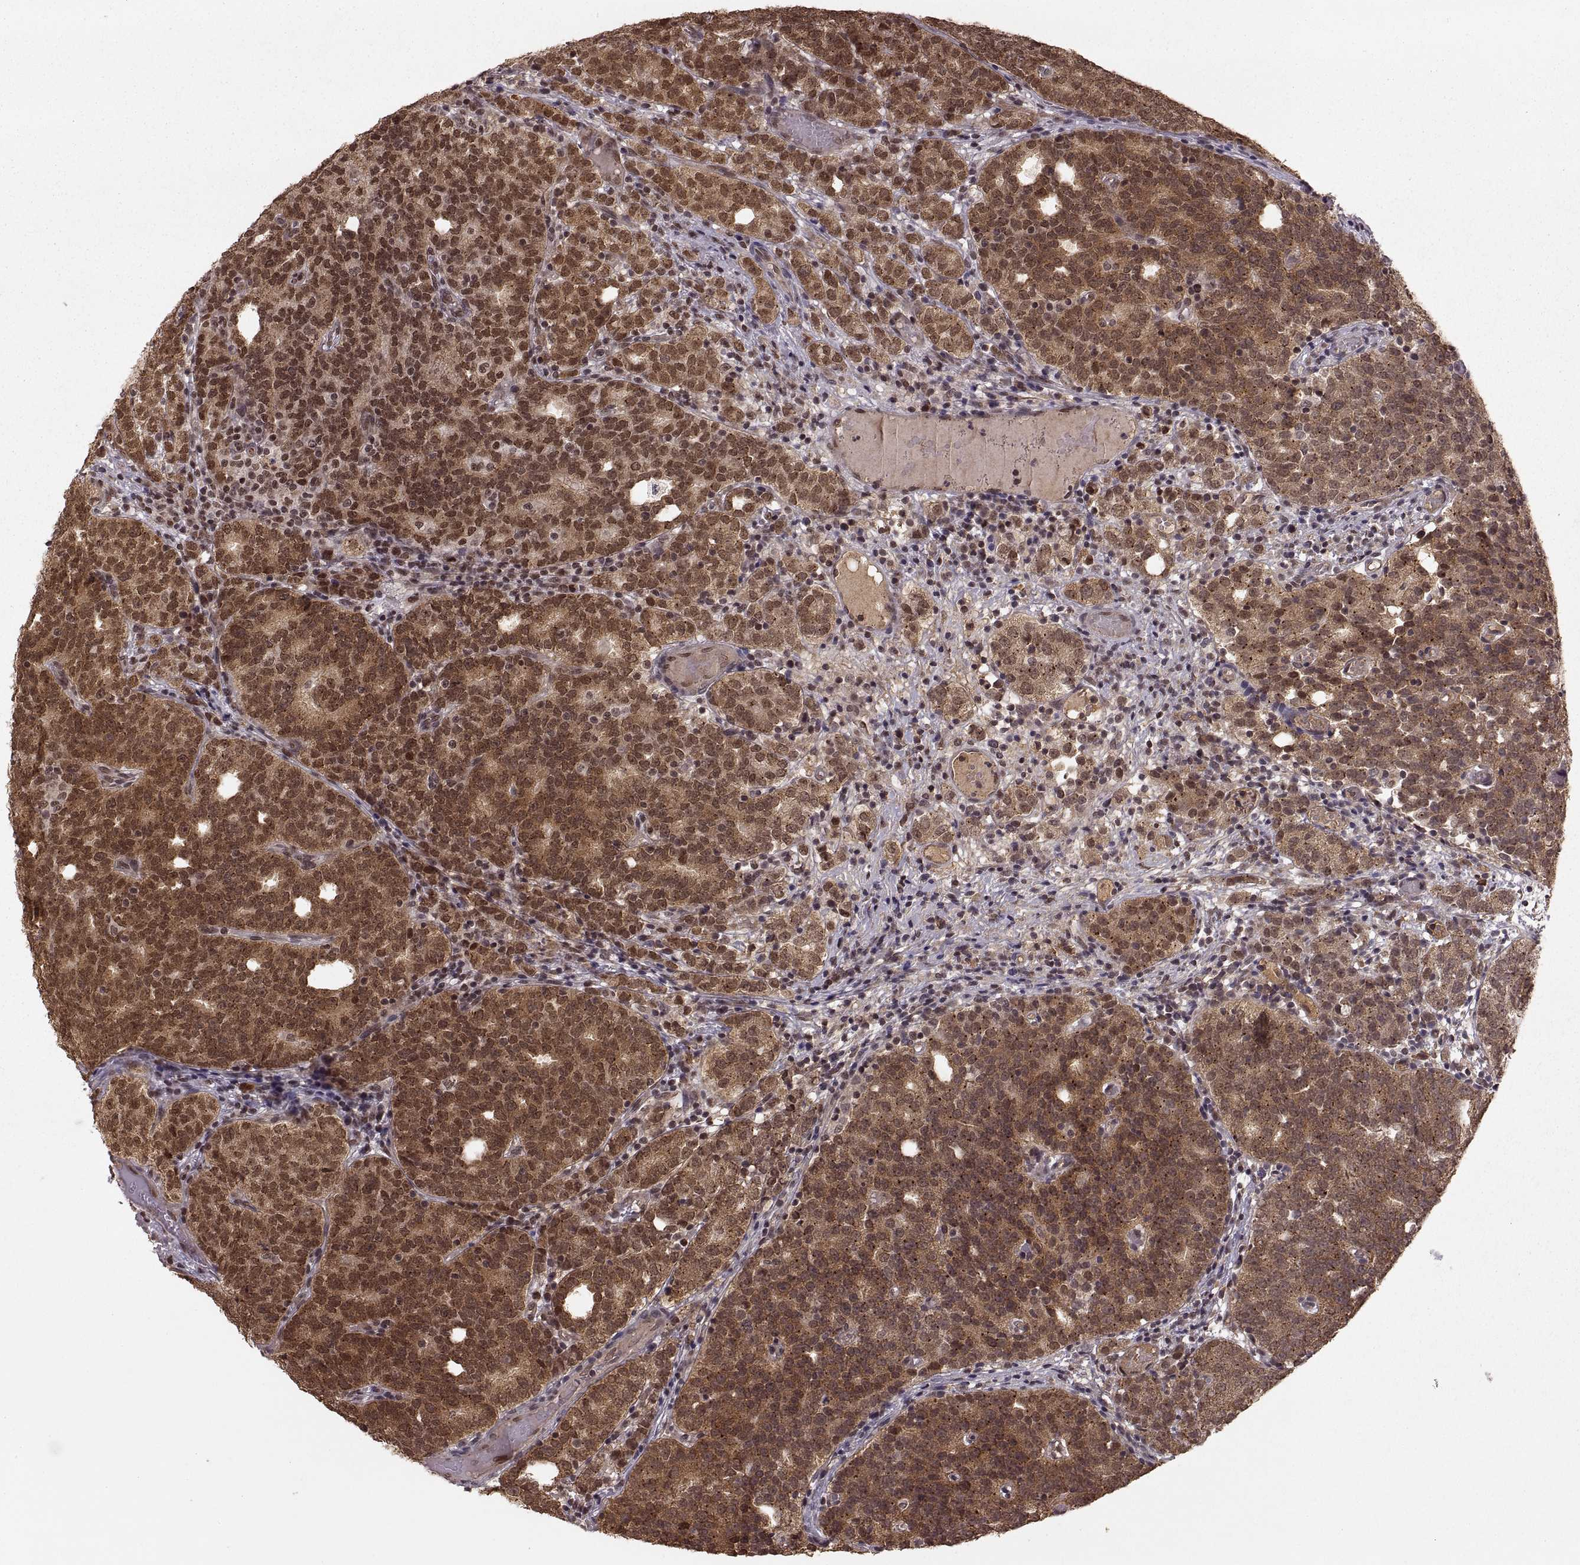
{"staining": {"intensity": "strong", "quantity": ">75%", "location": "cytoplasmic/membranous,nuclear"}, "tissue": "prostate cancer", "cell_type": "Tumor cells", "image_type": "cancer", "snomed": [{"axis": "morphology", "description": "Adenocarcinoma, High grade"}, {"axis": "topography", "description": "Prostate"}], "caption": "Protein expression analysis of prostate cancer (adenocarcinoma (high-grade)) reveals strong cytoplasmic/membranous and nuclear positivity in about >75% of tumor cells. (Brightfield microscopy of DAB IHC at high magnification).", "gene": "RFT1", "patient": {"sex": "male", "age": 53}}